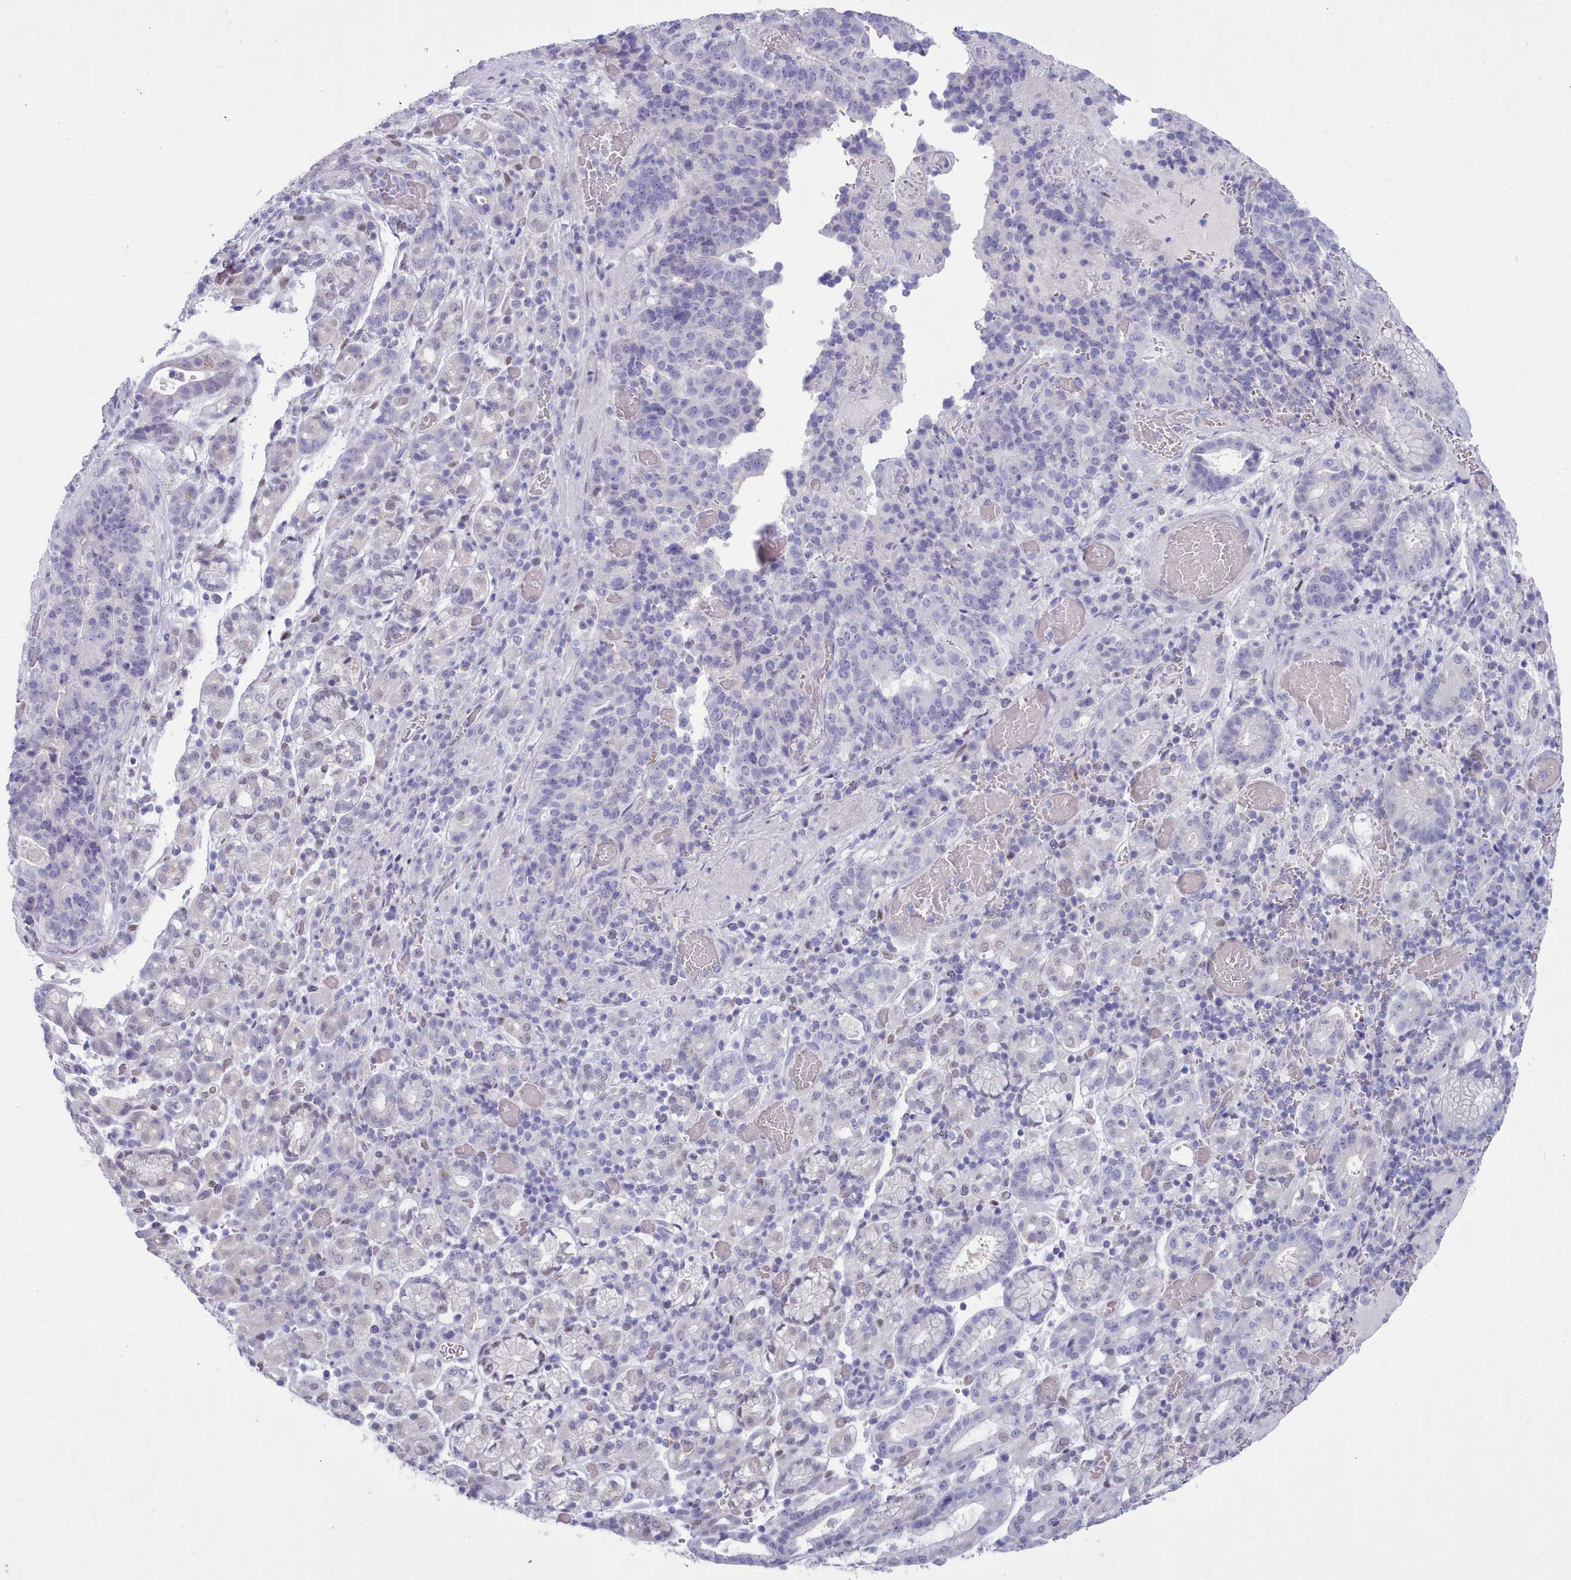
{"staining": {"intensity": "negative", "quantity": "none", "location": "none"}, "tissue": "stomach cancer", "cell_type": "Tumor cells", "image_type": "cancer", "snomed": [{"axis": "morphology", "description": "Adenocarcinoma, NOS"}, {"axis": "topography", "description": "Stomach"}], "caption": "This is a micrograph of IHC staining of adenocarcinoma (stomach), which shows no staining in tumor cells.", "gene": "TMEM253", "patient": {"sex": "male", "age": 48}}